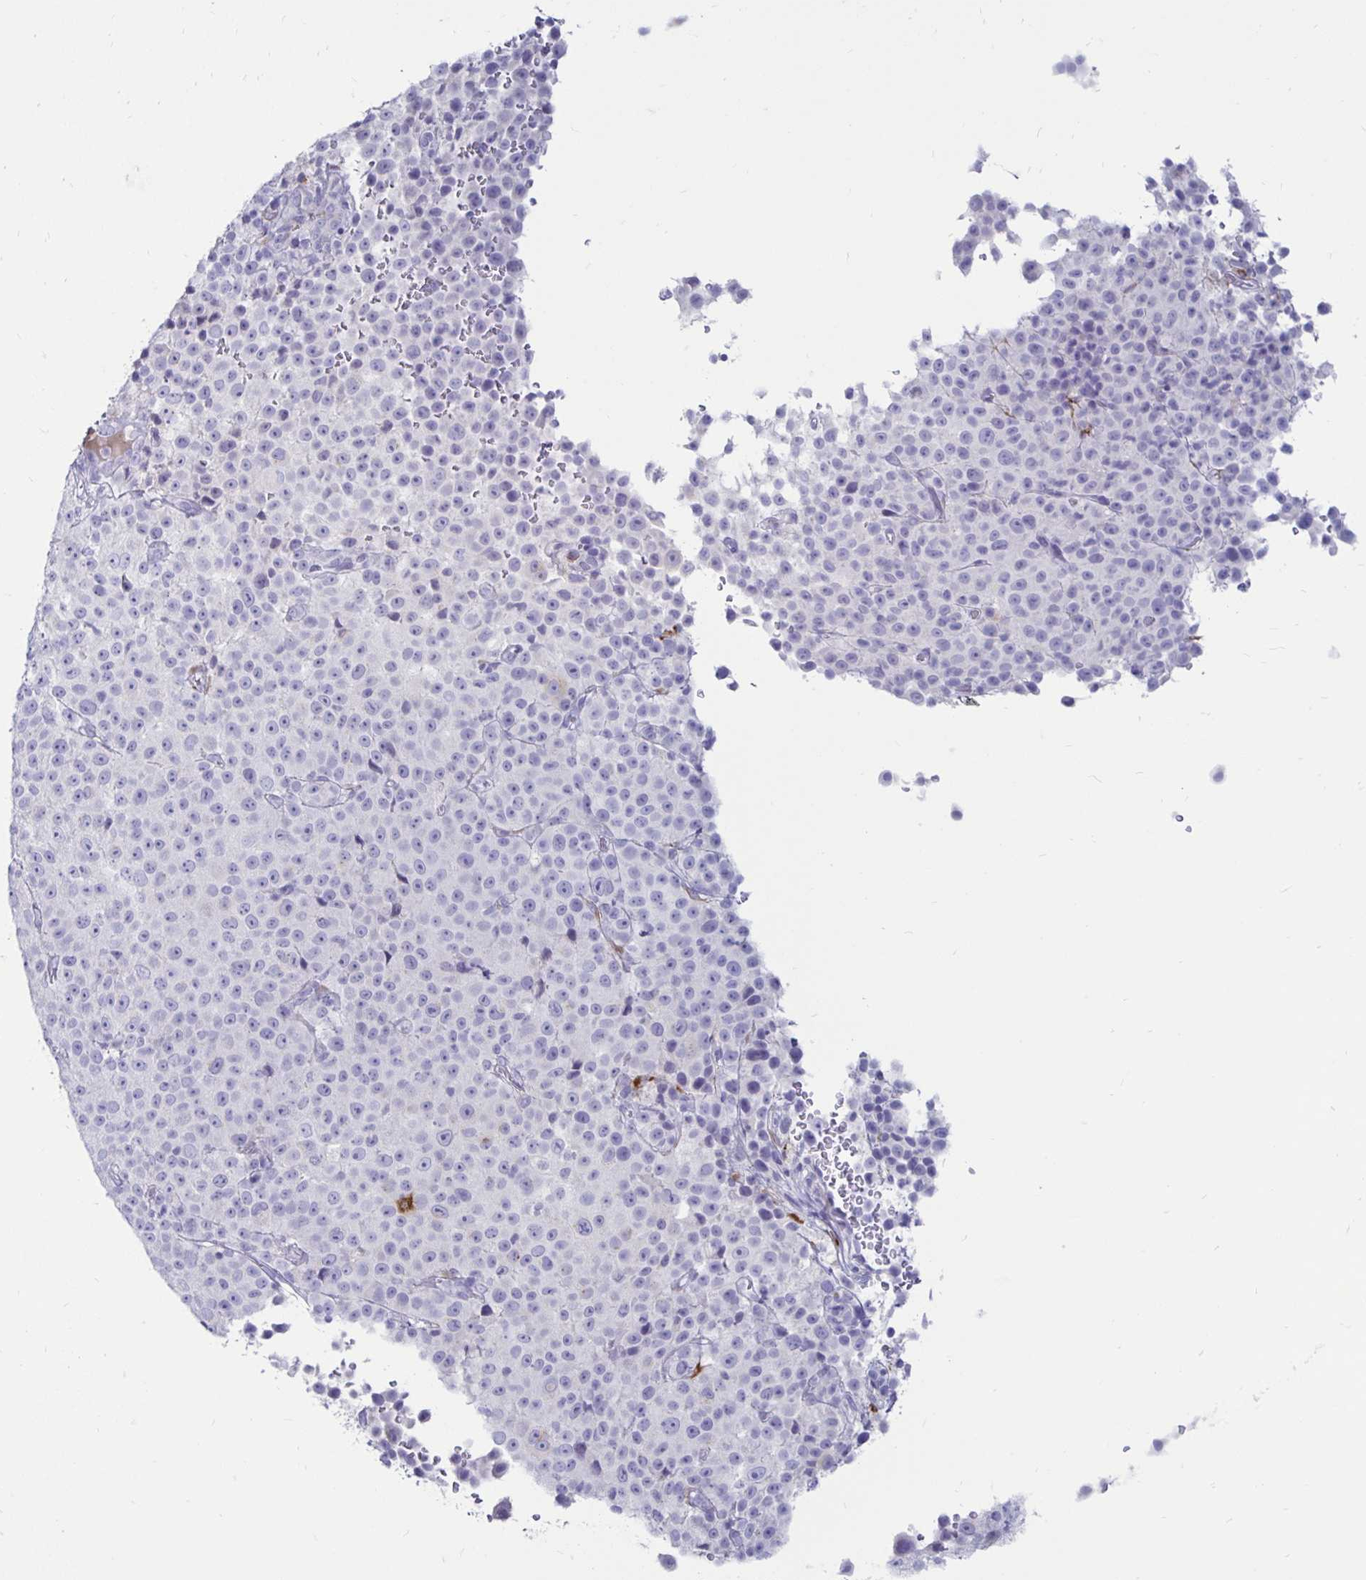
{"staining": {"intensity": "negative", "quantity": "none", "location": "none"}, "tissue": "melanoma", "cell_type": "Tumor cells", "image_type": "cancer", "snomed": [{"axis": "morphology", "description": "Malignant melanoma, Metastatic site"}, {"axis": "topography", "description": "Skin"}, {"axis": "topography", "description": "Lymph node"}], "caption": "Photomicrograph shows no significant protein expression in tumor cells of melanoma.", "gene": "TIMP1", "patient": {"sex": "male", "age": 66}}